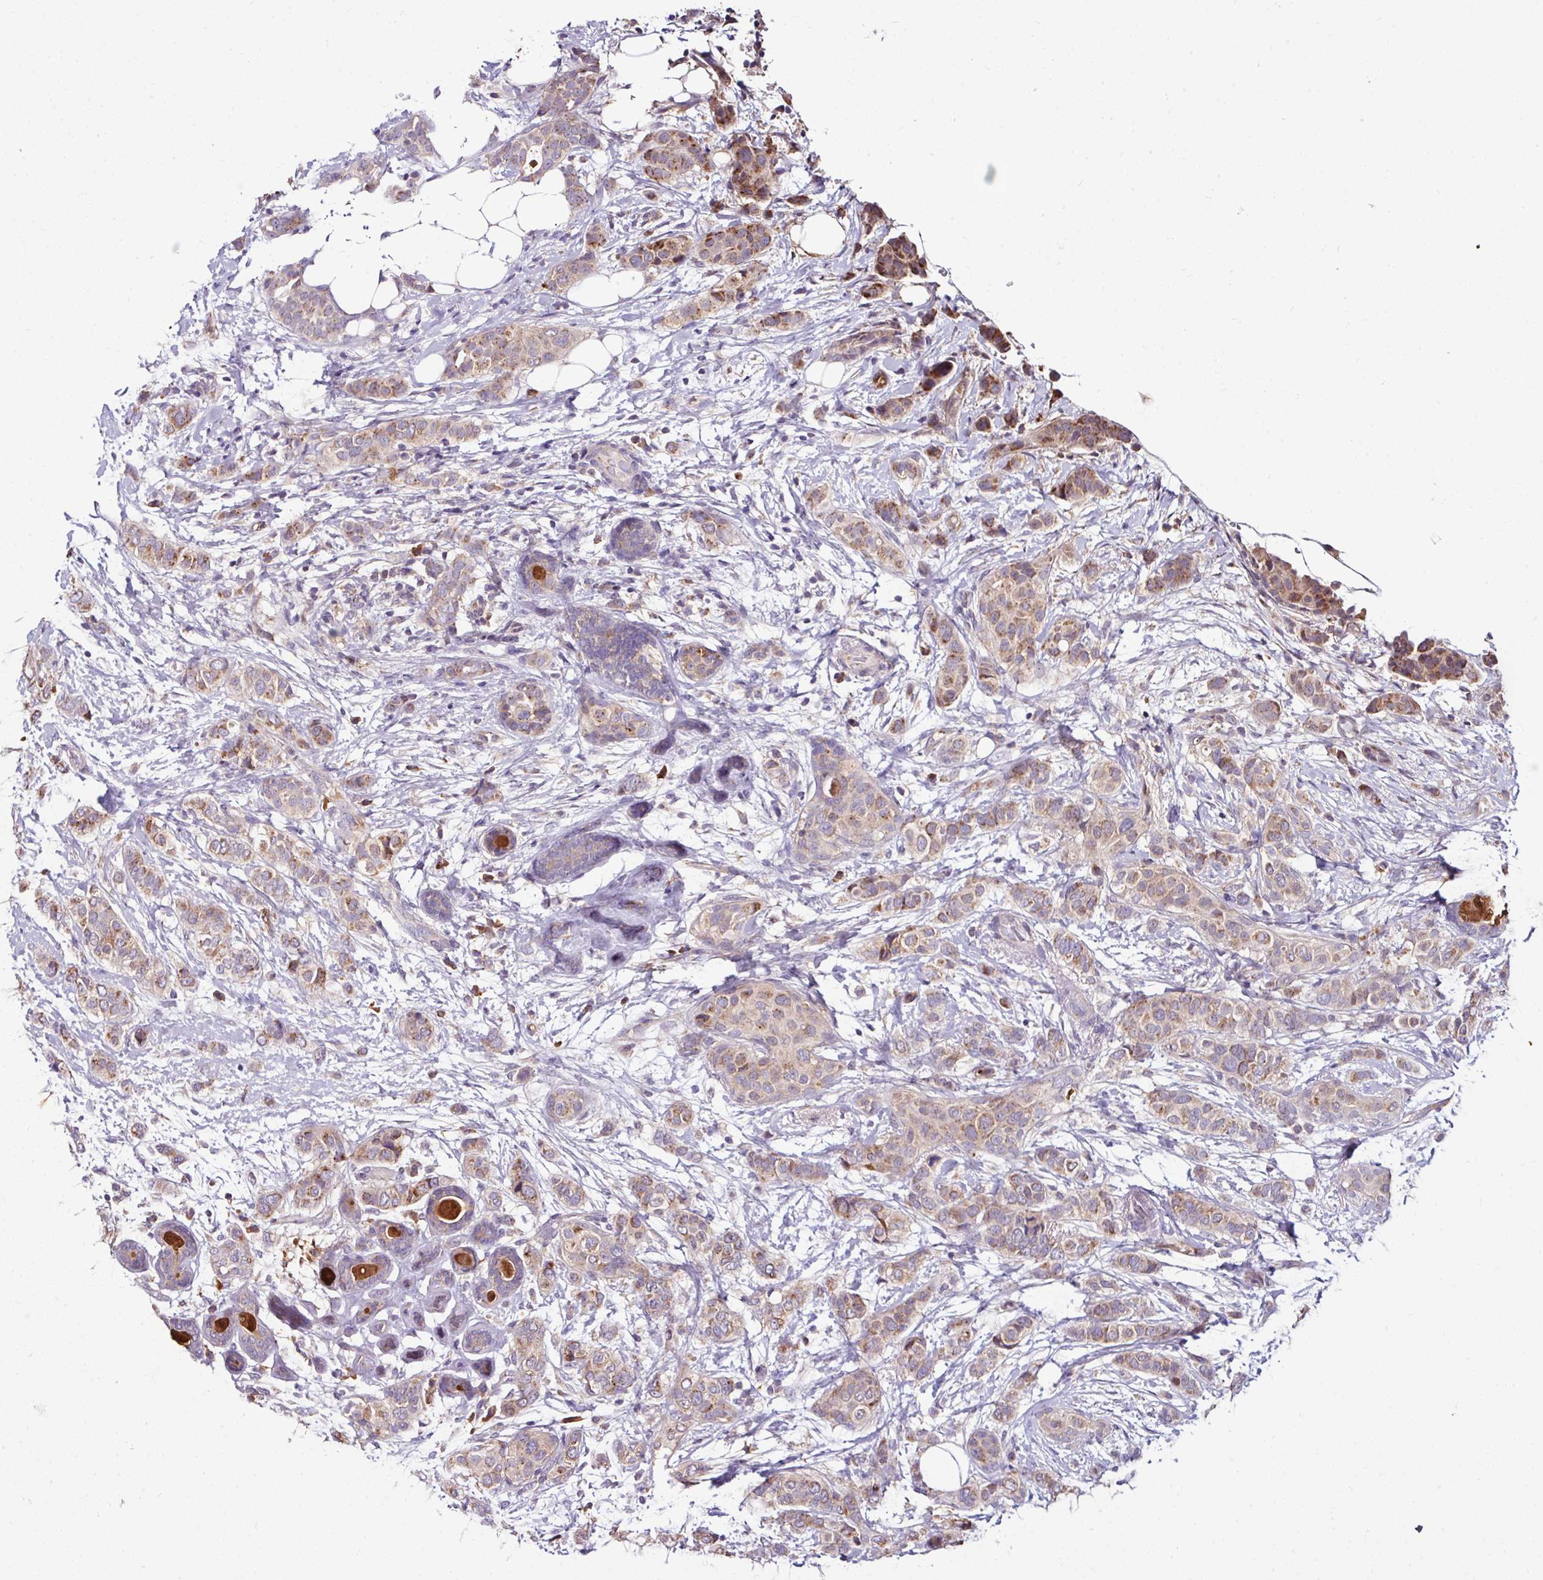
{"staining": {"intensity": "moderate", "quantity": "25%-75%", "location": "cytoplasmic/membranous"}, "tissue": "breast cancer", "cell_type": "Tumor cells", "image_type": "cancer", "snomed": [{"axis": "morphology", "description": "Lobular carcinoma"}, {"axis": "topography", "description": "Breast"}], "caption": "IHC staining of breast cancer, which reveals medium levels of moderate cytoplasmic/membranous staining in approximately 25%-75% of tumor cells indicating moderate cytoplasmic/membranous protein staining. The staining was performed using DAB (brown) for protein detection and nuclei were counterstained in hematoxylin (blue).", "gene": "CPD", "patient": {"sex": "female", "age": 51}}